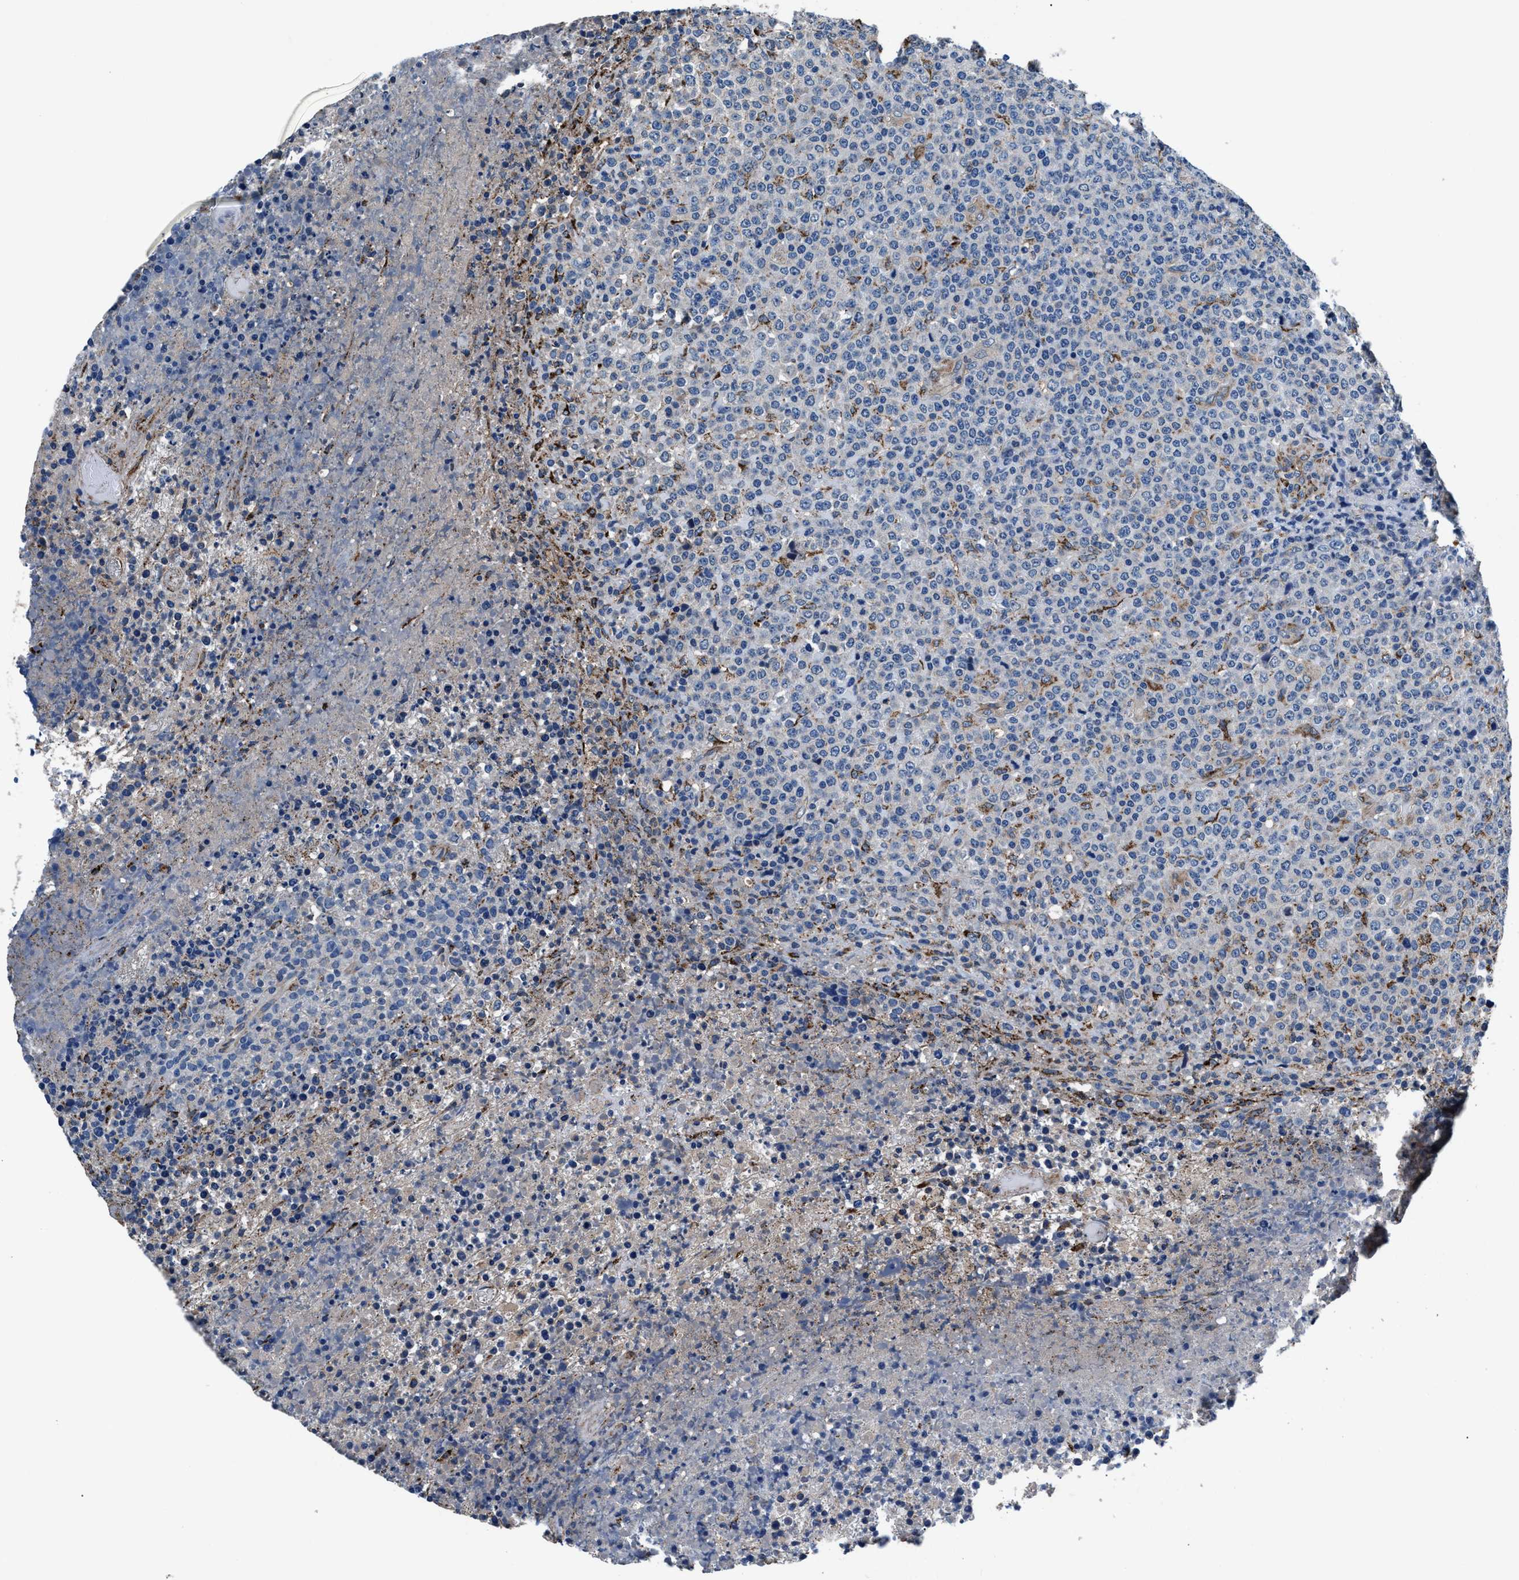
{"staining": {"intensity": "negative", "quantity": "none", "location": "none"}, "tissue": "lymphoma", "cell_type": "Tumor cells", "image_type": "cancer", "snomed": [{"axis": "morphology", "description": "Malignant lymphoma, non-Hodgkin's type, High grade"}, {"axis": "topography", "description": "Lymph node"}], "caption": "DAB immunohistochemical staining of human lymphoma displays no significant staining in tumor cells. (DAB IHC, high magnification).", "gene": "PRTFDC1", "patient": {"sex": "male", "age": 13}}